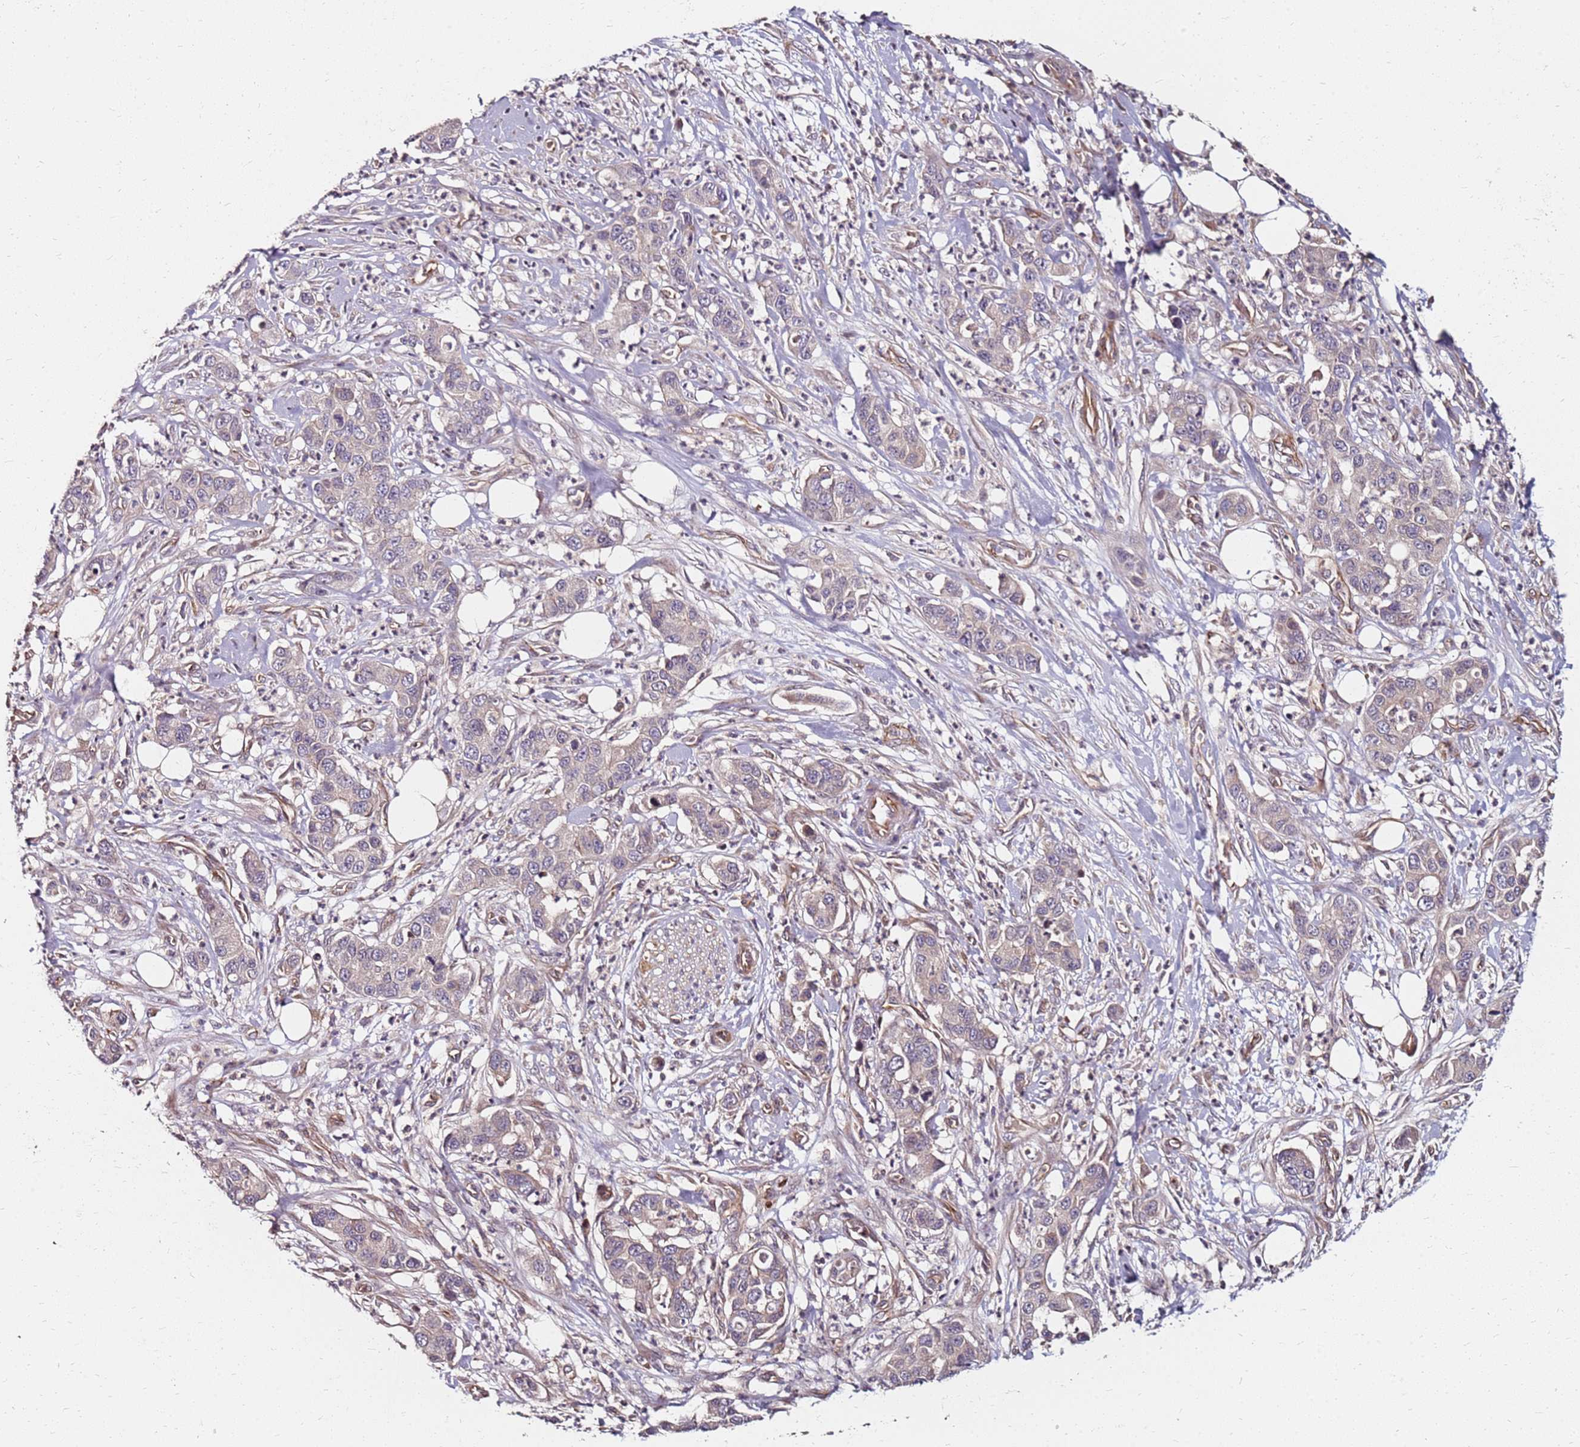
{"staining": {"intensity": "weak", "quantity": "<25%", "location": "cytoplasmic/membranous"}, "tissue": "pancreatic cancer", "cell_type": "Tumor cells", "image_type": "cancer", "snomed": [{"axis": "morphology", "description": "Adenocarcinoma, NOS"}, {"axis": "topography", "description": "Pancreas"}], "caption": "High power microscopy histopathology image of an IHC photomicrograph of adenocarcinoma (pancreatic), revealing no significant staining in tumor cells.", "gene": "RNF11", "patient": {"sex": "male", "age": 73}}